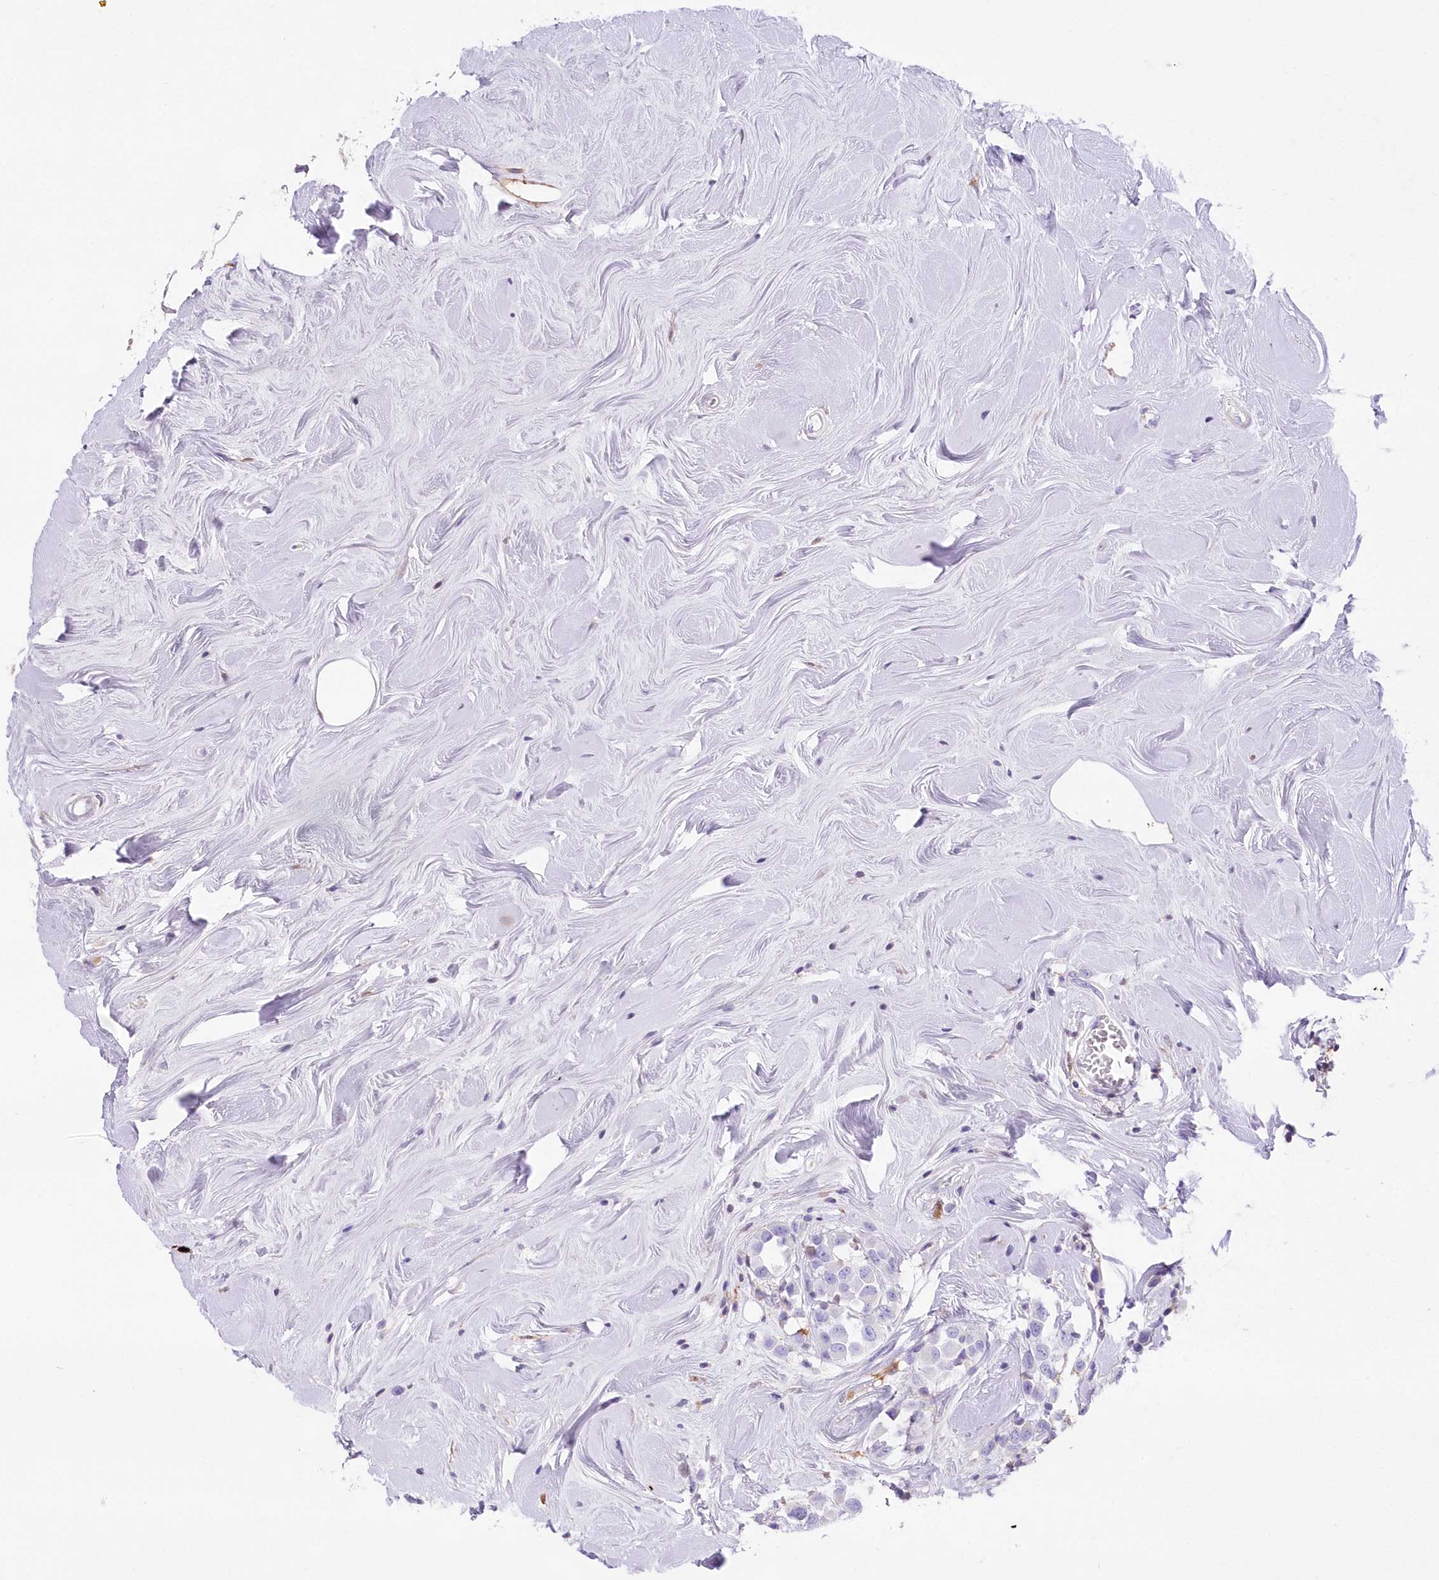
{"staining": {"intensity": "negative", "quantity": "none", "location": "none"}, "tissue": "breast cancer", "cell_type": "Tumor cells", "image_type": "cancer", "snomed": [{"axis": "morphology", "description": "Duct carcinoma"}, {"axis": "topography", "description": "Breast"}], "caption": "Human invasive ductal carcinoma (breast) stained for a protein using immunohistochemistry (IHC) reveals no staining in tumor cells.", "gene": "DNAJC19", "patient": {"sex": "female", "age": 61}}